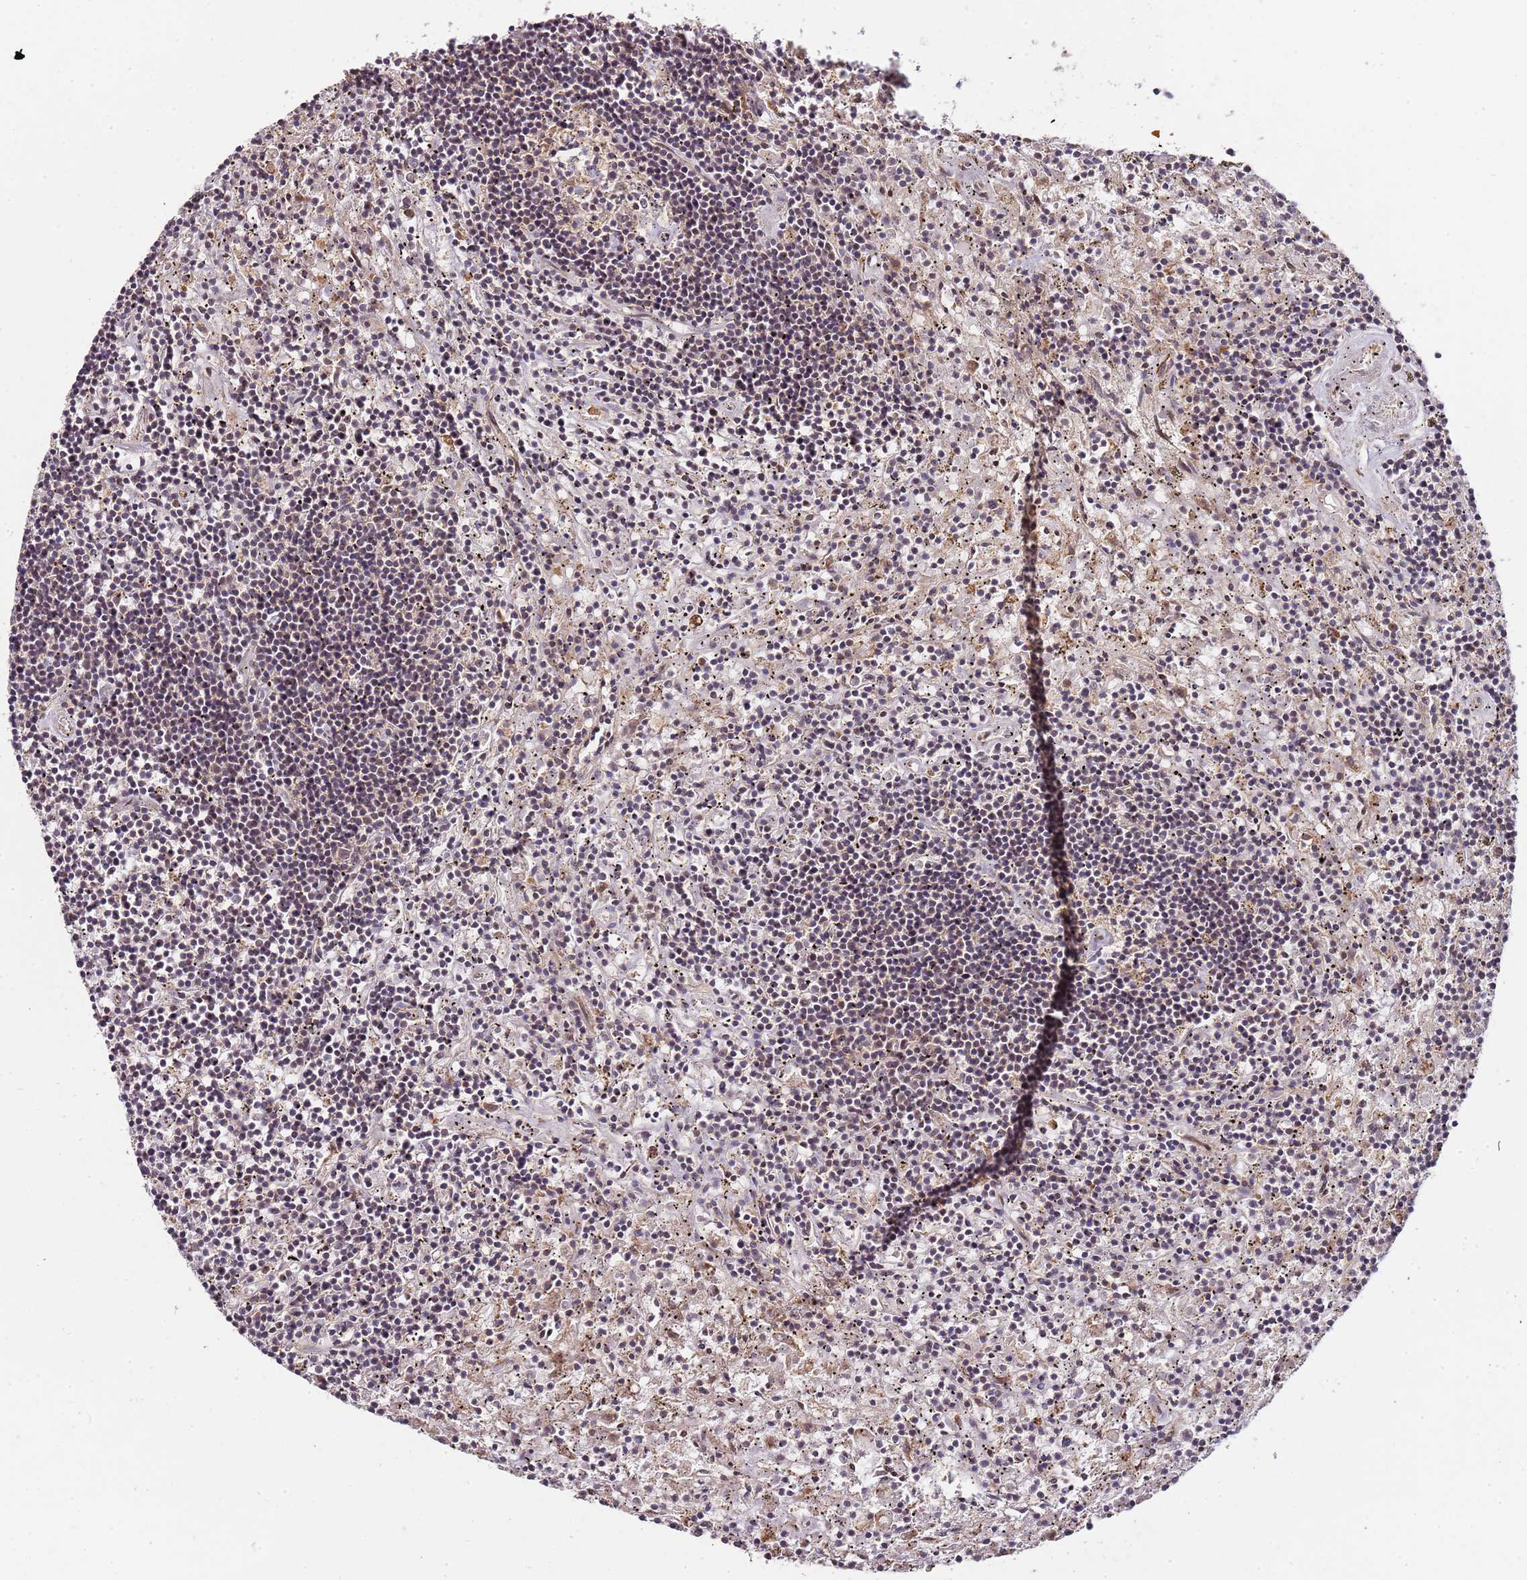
{"staining": {"intensity": "weak", "quantity": "<25%", "location": "cytoplasmic/membranous"}, "tissue": "lymphoma", "cell_type": "Tumor cells", "image_type": "cancer", "snomed": [{"axis": "morphology", "description": "Malignant lymphoma, non-Hodgkin's type, Low grade"}, {"axis": "topography", "description": "Spleen"}], "caption": "An immunohistochemistry (IHC) histopathology image of lymphoma is shown. There is no staining in tumor cells of lymphoma.", "gene": "EDC3", "patient": {"sex": "male", "age": 76}}